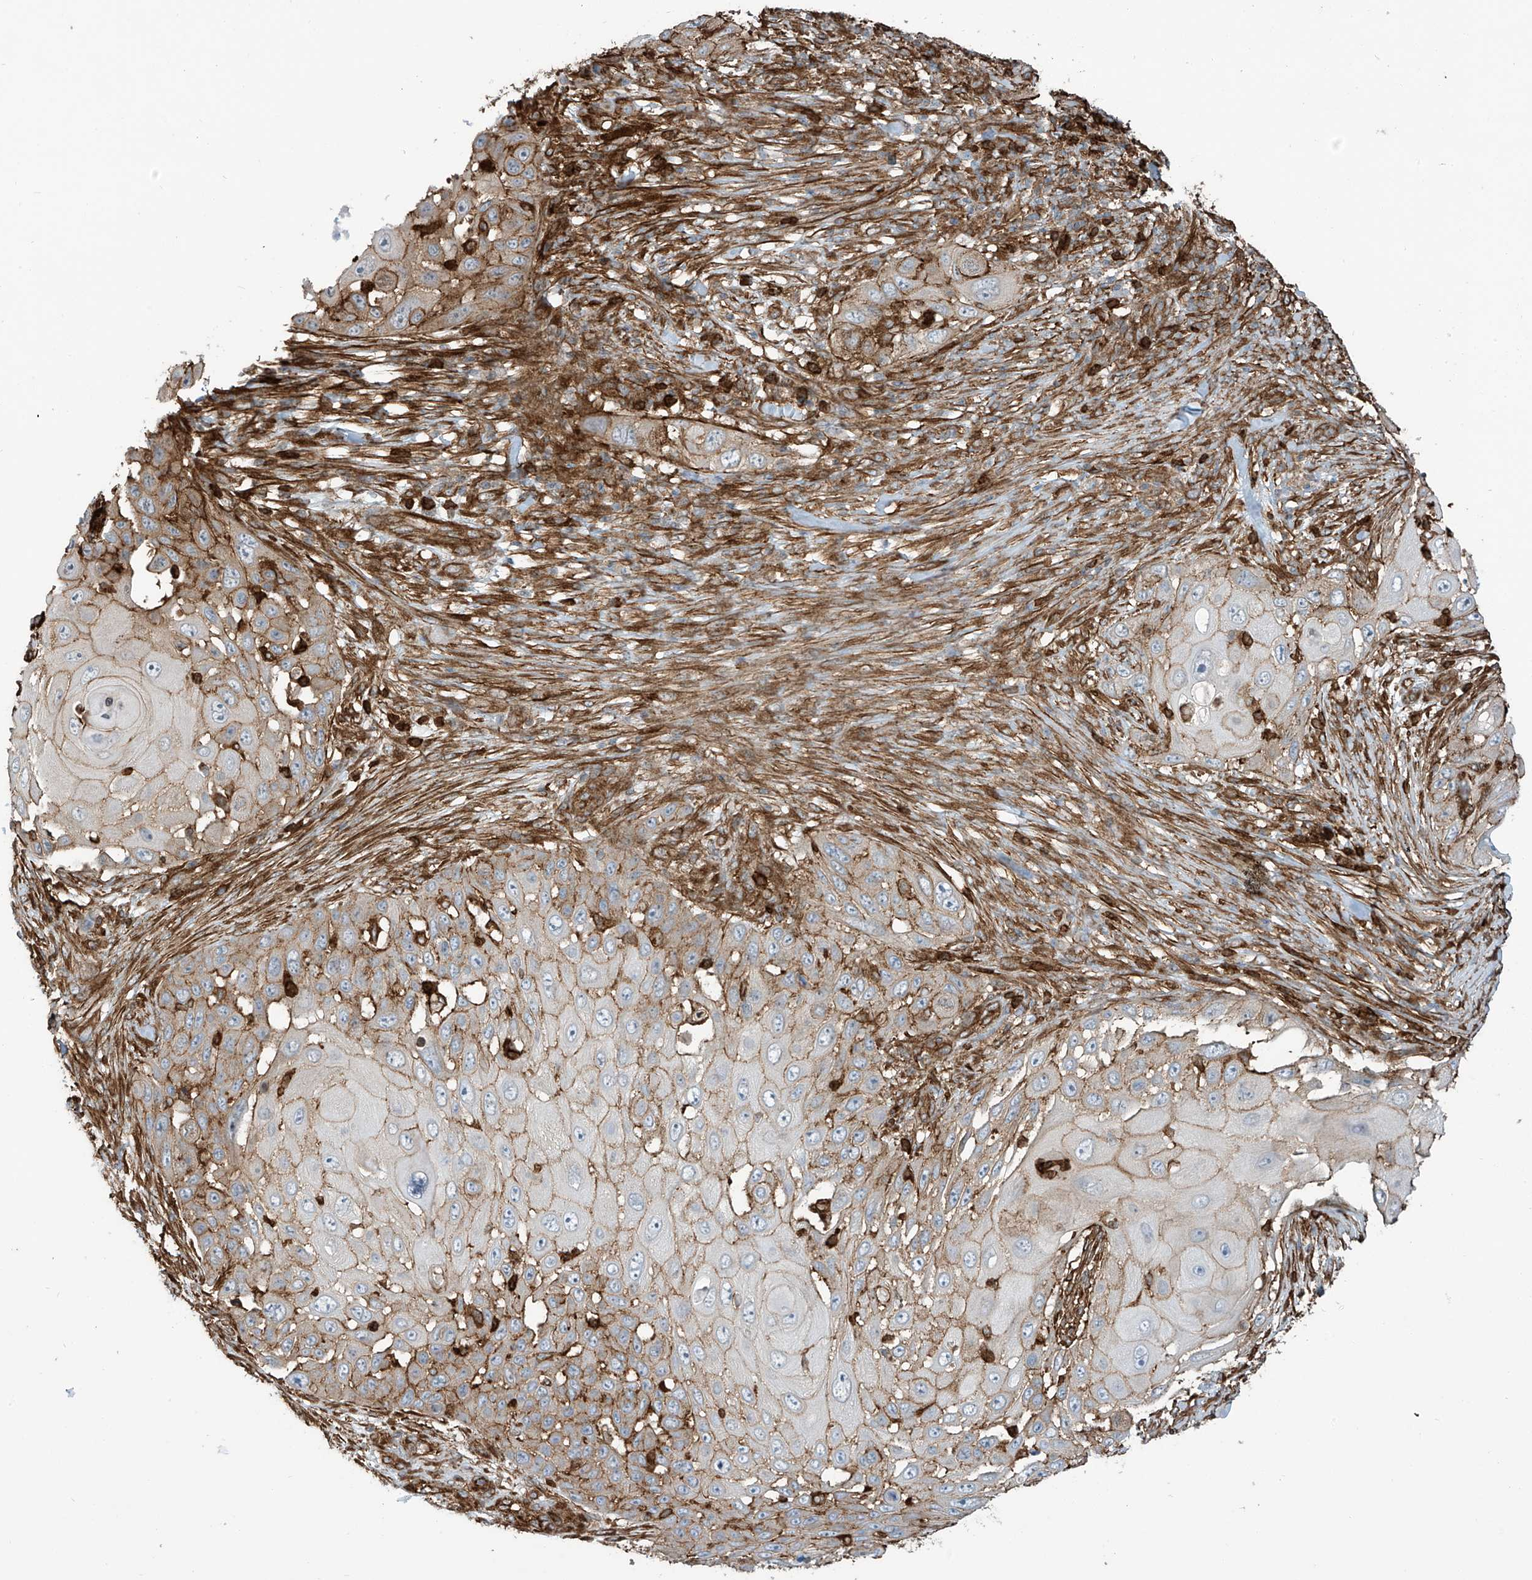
{"staining": {"intensity": "moderate", "quantity": ">75%", "location": "cytoplasmic/membranous"}, "tissue": "skin cancer", "cell_type": "Tumor cells", "image_type": "cancer", "snomed": [{"axis": "morphology", "description": "Squamous cell carcinoma, NOS"}, {"axis": "topography", "description": "Skin"}], "caption": "DAB immunohistochemical staining of human skin squamous cell carcinoma exhibits moderate cytoplasmic/membranous protein positivity in approximately >75% of tumor cells.", "gene": "SLC9A2", "patient": {"sex": "female", "age": 44}}